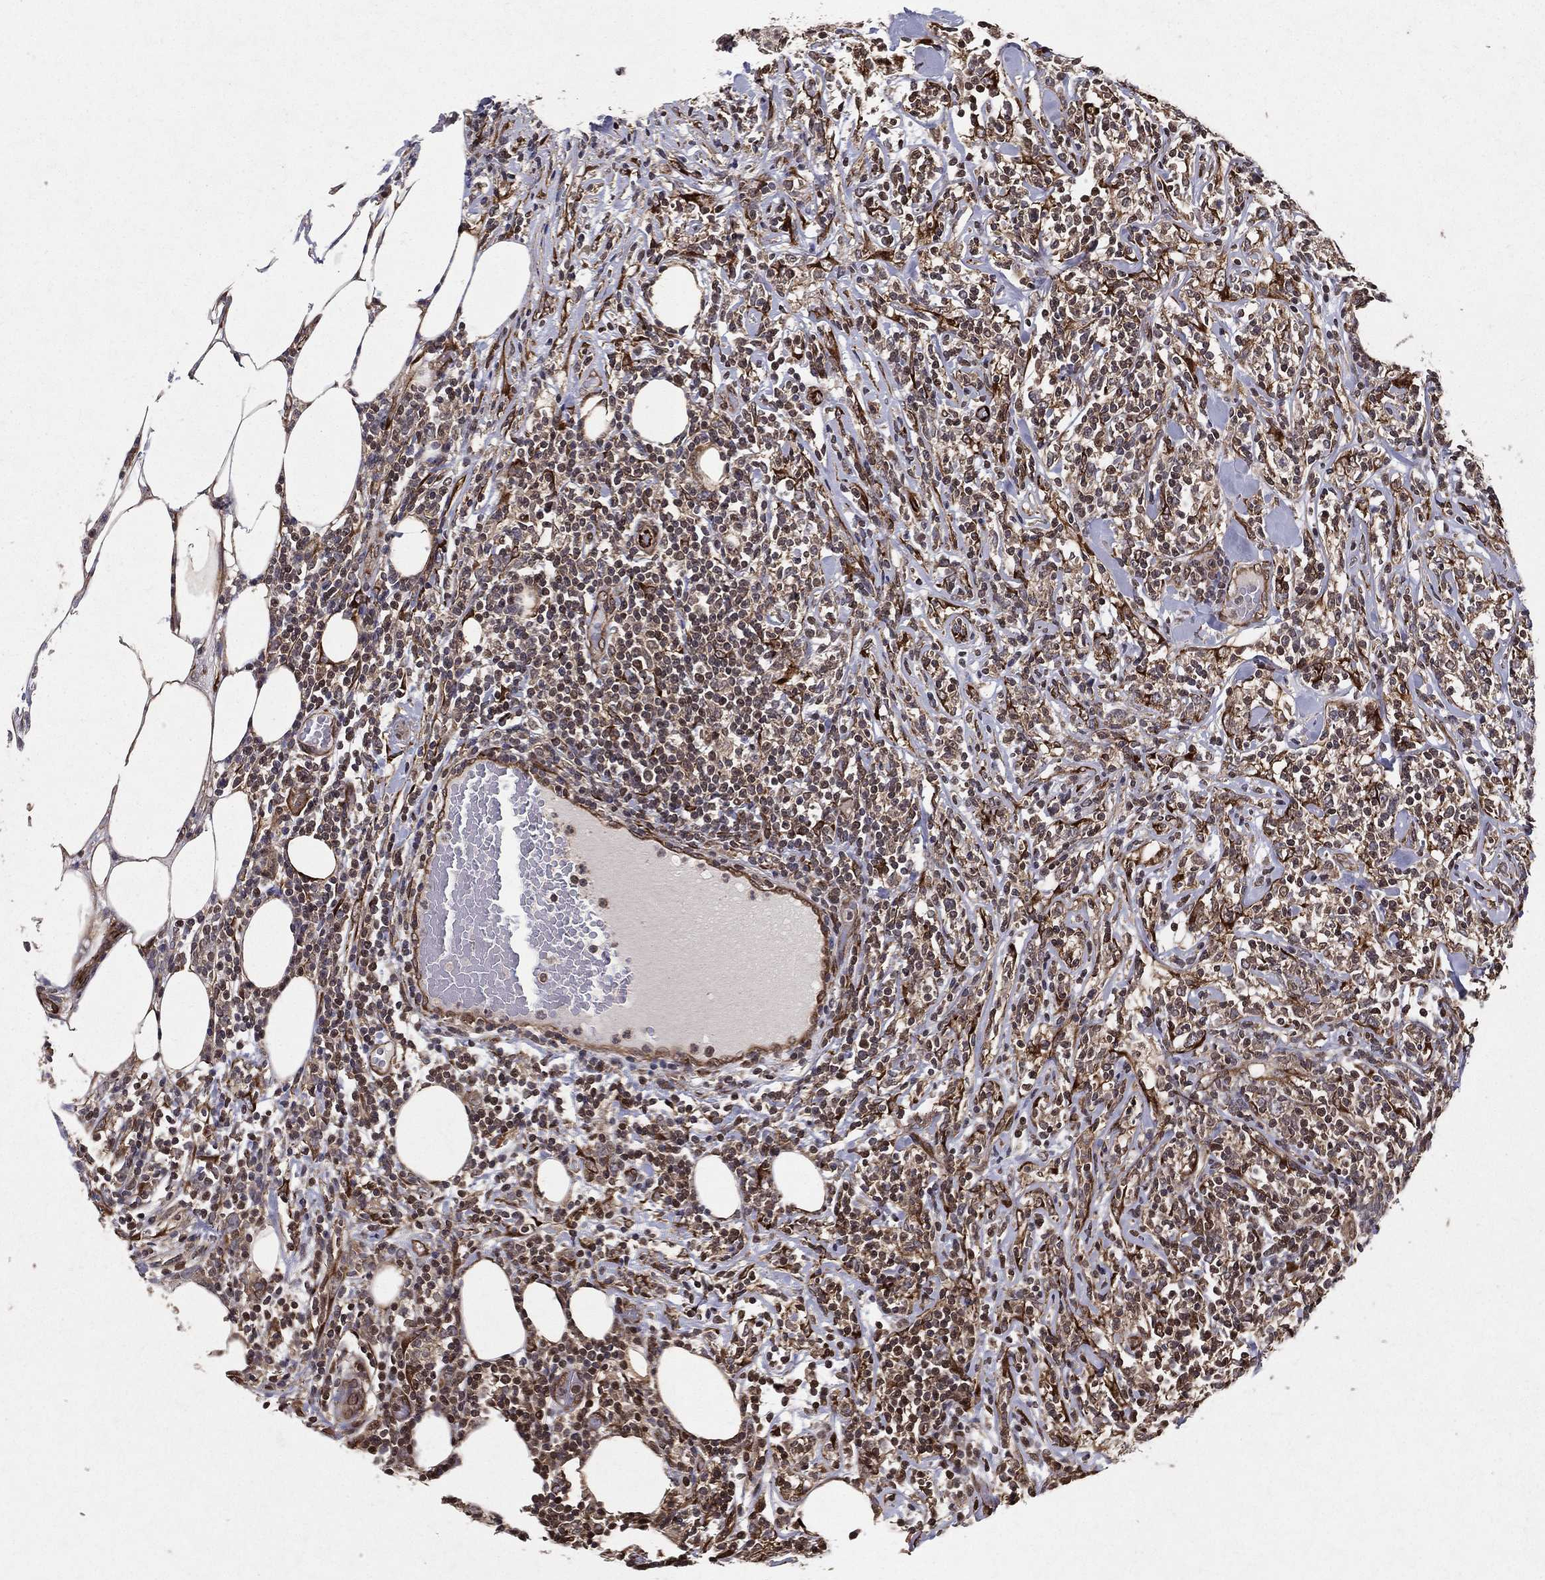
{"staining": {"intensity": "negative", "quantity": "none", "location": "none"}, "tissue": "lymphoma", "cell_type": "Tumor cells", "image_type": "cancer", "snomed": [{"axis": "morphology", "description": "Malignant lymphoma, non-Hodgkin's type, High grade"}, {"axis": "topography", "description": "Lymph node"}], "caption": "Malignant lymphoma, non-Hodgkin's type (high-grade) was stained to show a protein in brown. There is no significant staining in tumor cells.", "gene": "CERS2", "patient": {"sex": "female", "age": 84}}